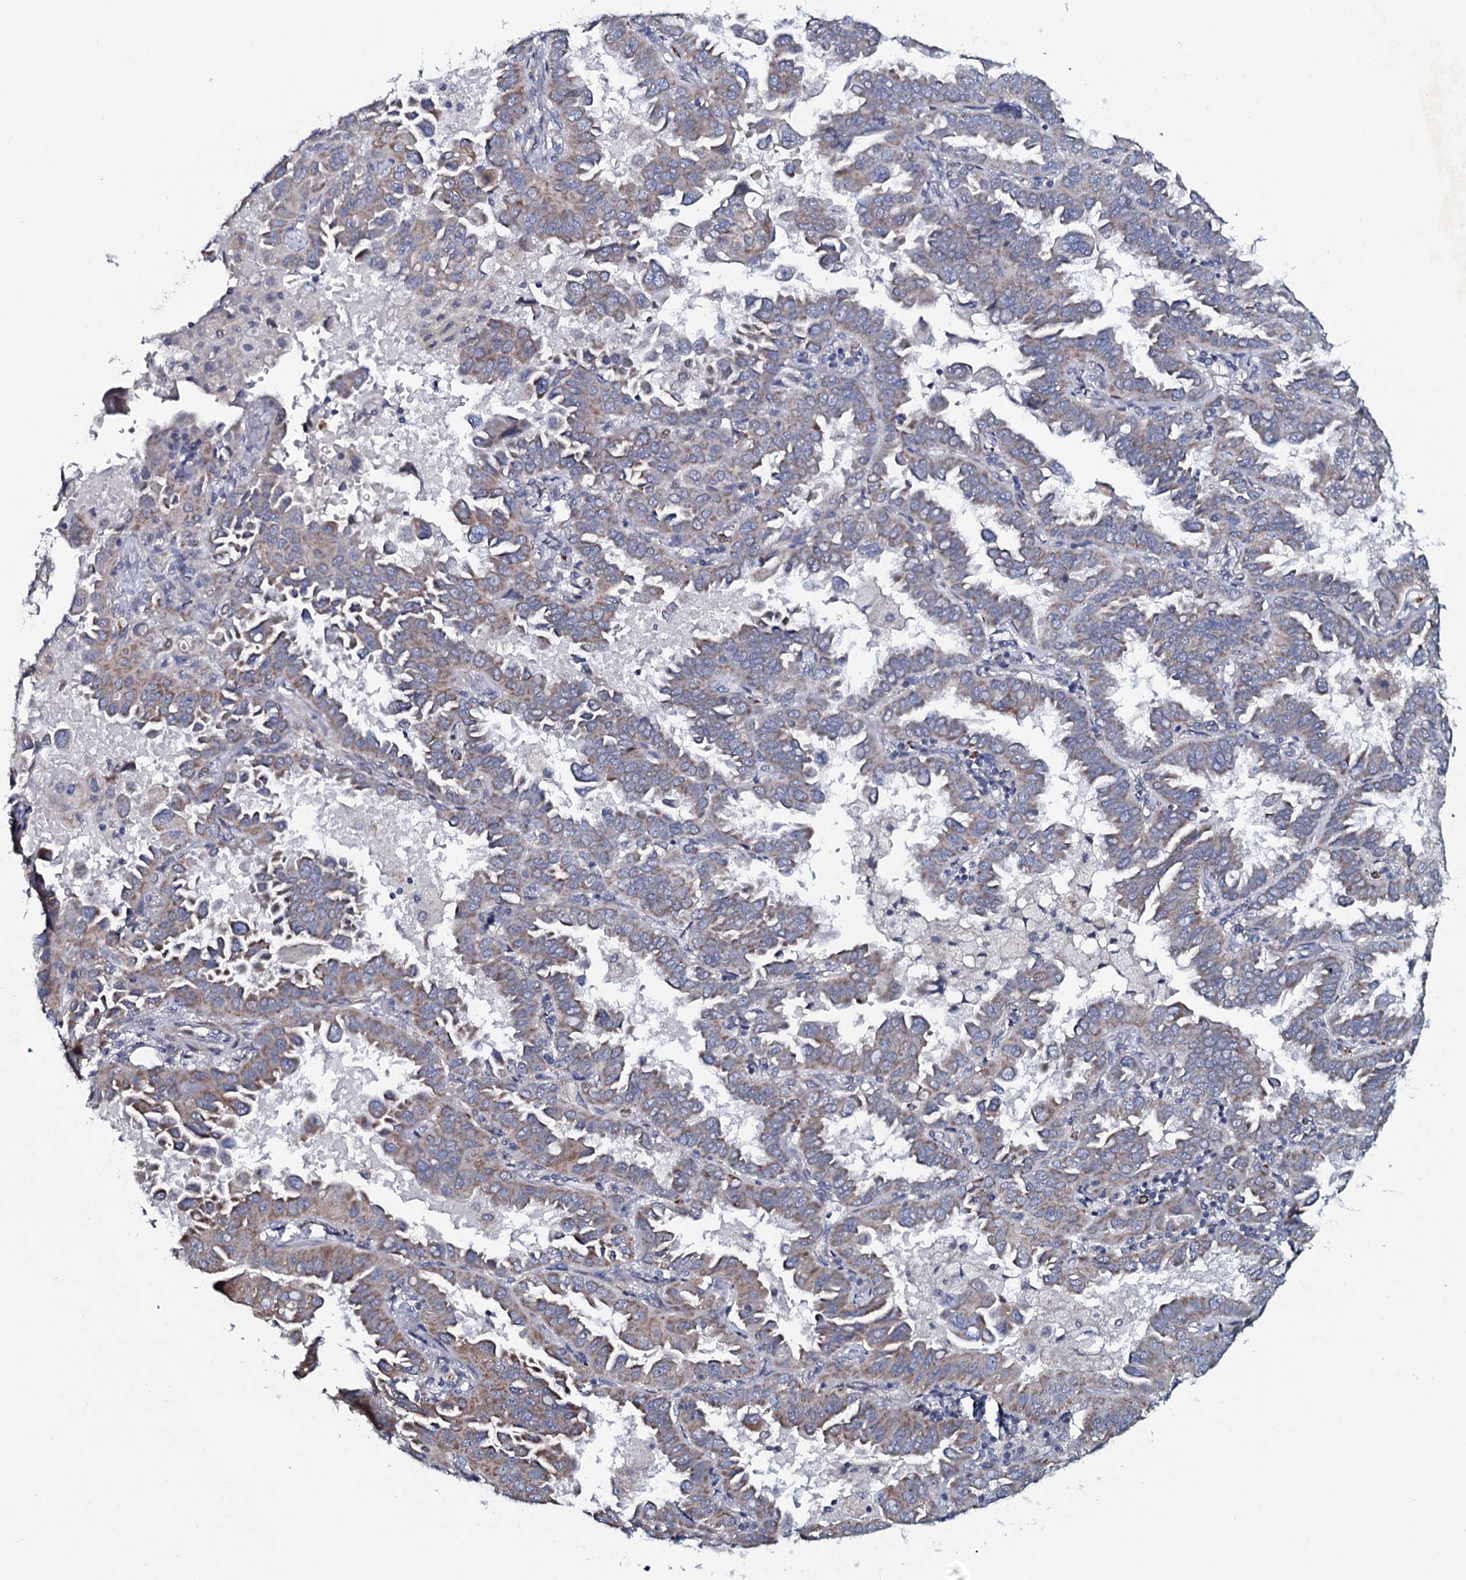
{"staining": {"intensity": "weak", "quantity": "25%-75%", "location": "cytoplasmic/membranous"}, "tissue": "lung cancer", "cell_type": "Tumor cells", "image_type": "cancer", "snomed": [{"axis": "morphology", "description": "Adenocarcinoma, NOS"}, {"axis": "topography", "description": "Lung"}], "caption": "Immunohistochemical staining of human adenocarcinoma (lung) exhibits low levels of weak cytoplasmic/membranous positivity in about 25%-75% of tumor cells.", "gene": "KCTD4", "patient": {"sex": "male", "age": 64}}